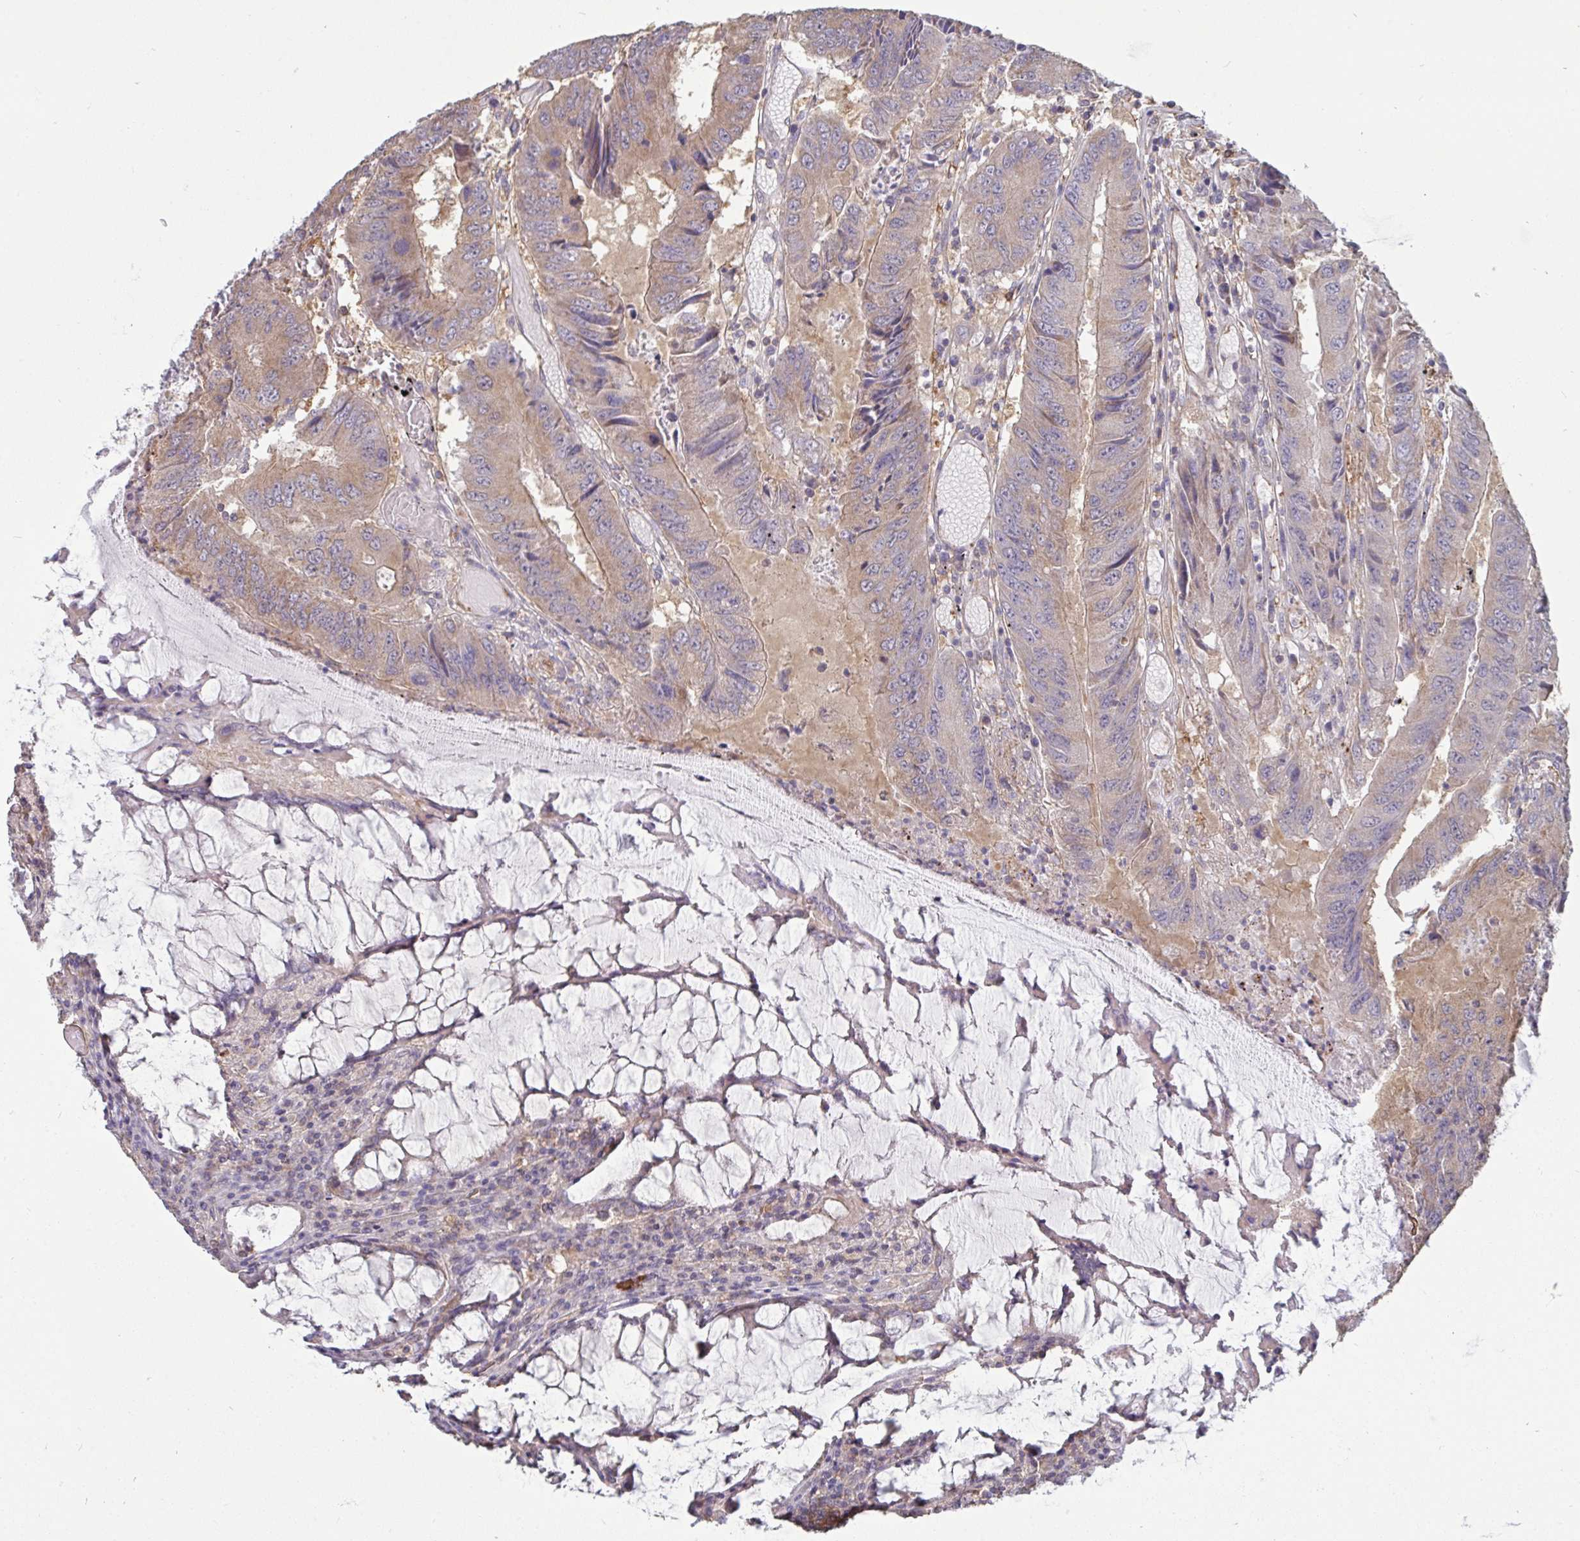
{"staining": {"intensity": "weak", "quantity": "<25%", "location": "cytoplasmic/membranous"}, "tissue": "colorectal cancer", "cell_type": "Tumor cells", "image_type": "cancer", "snomed": [{"axis": "morphology", "description": "Adenocarcinoma, NOS"}, {"axis": "topography", "description": "Colon"}], "caption": "The photomicrograph reveals no staining of tumor cells in colorectal adenocarcinoma.", "gene": "ISCU", "patient": {"sex": "male", "age": 53}}